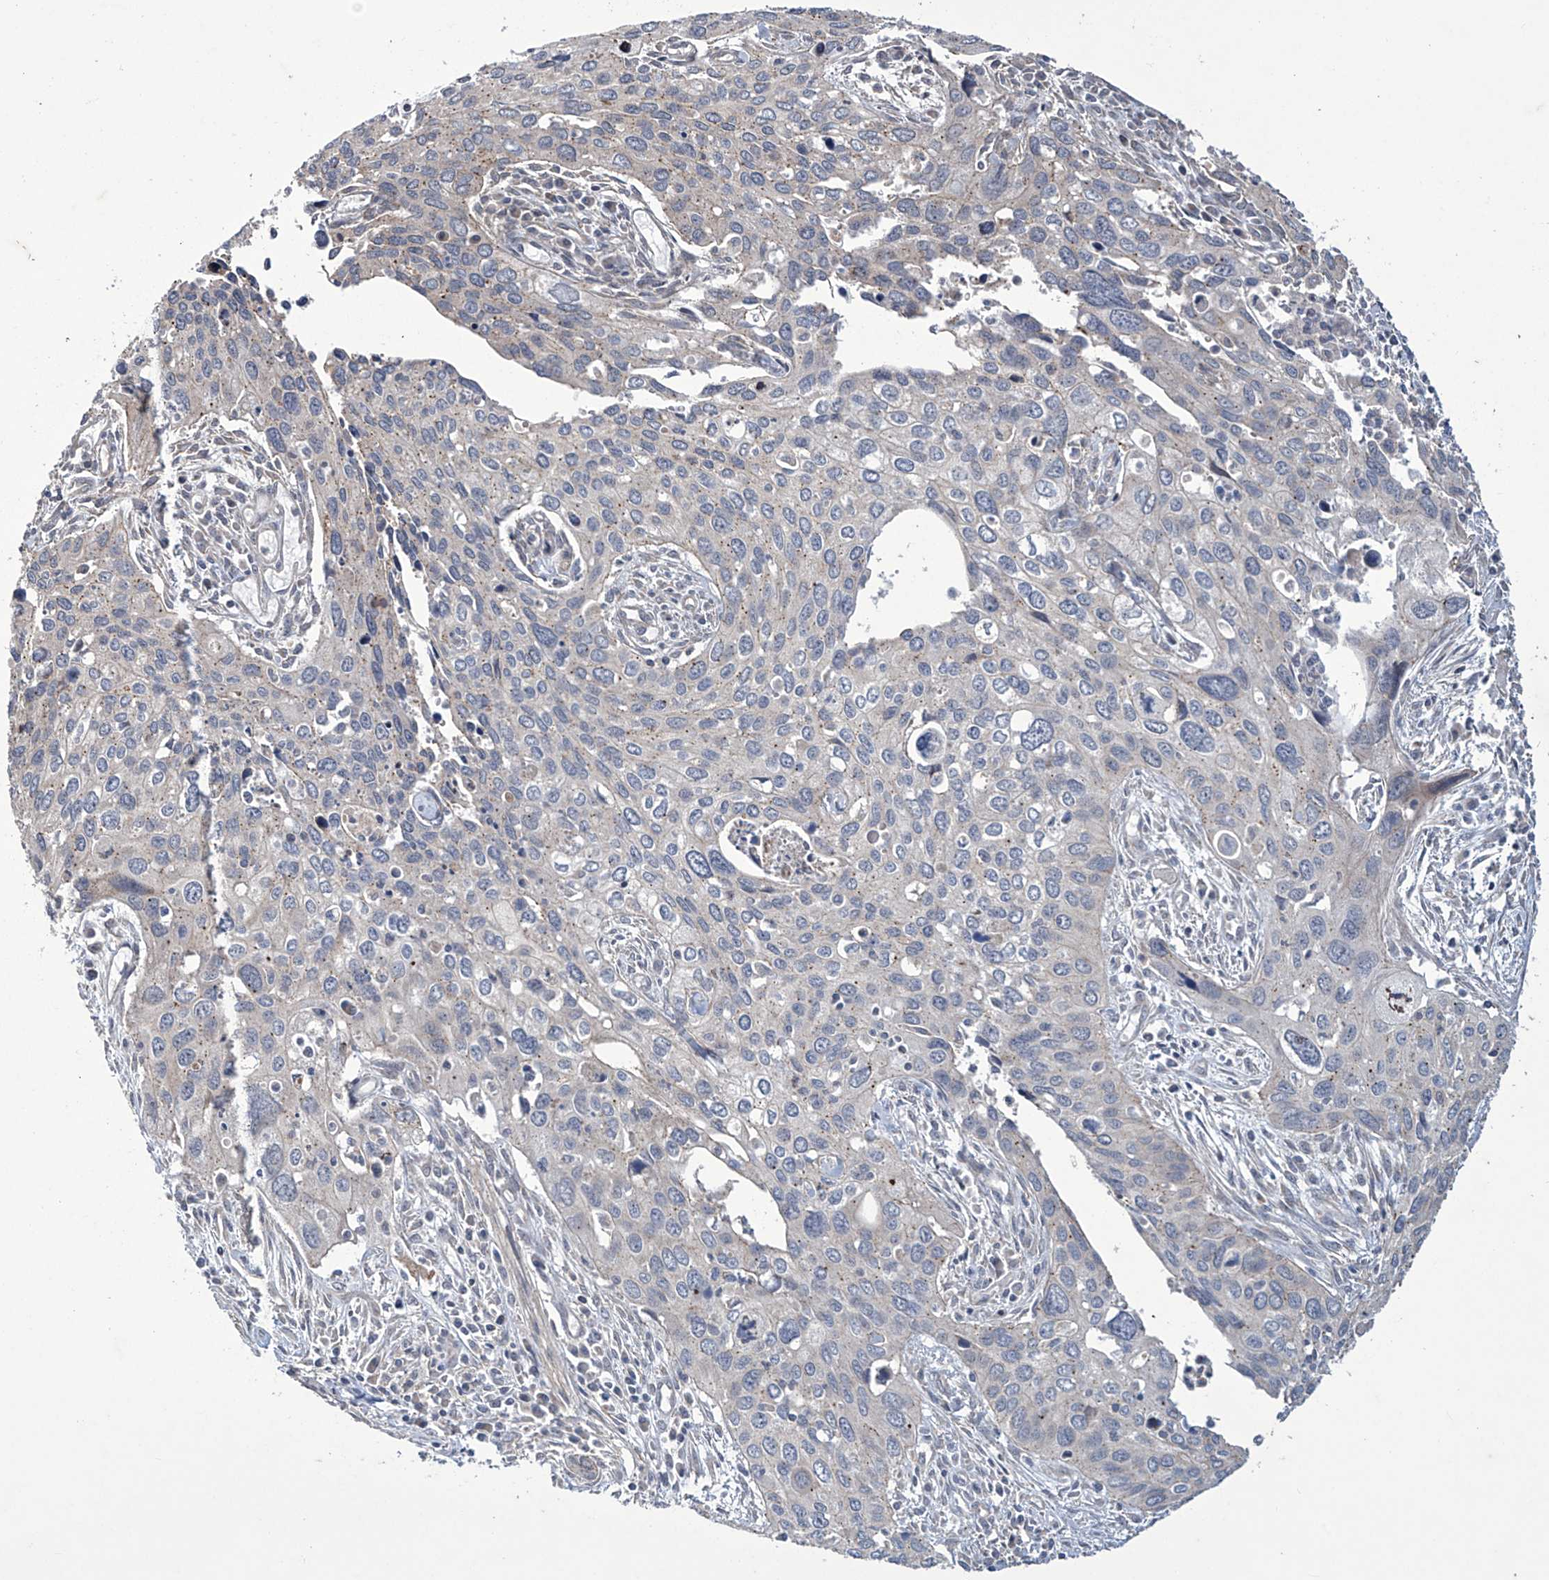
{"staining": {"intensity": "negative", "quantity": "none", "location": "none"}, "tissue": "cervical cancer", "cell_type": "Tumor cells", "image_type": "cancer", "snomed": [{"axis": "morphology", "description": "Squamous cell carcinoma, NOS"}, {"axis": "topography", "description": "Cervix"}], "caption": "The histopathology image reveals no significant expression in tumor cells of cervical cancer. (DAB immunohistochemistry (IHC) with hematoxylin counter stain).", "gene": "TRIM60", "patient": {"sex": "female", "age": 55}}